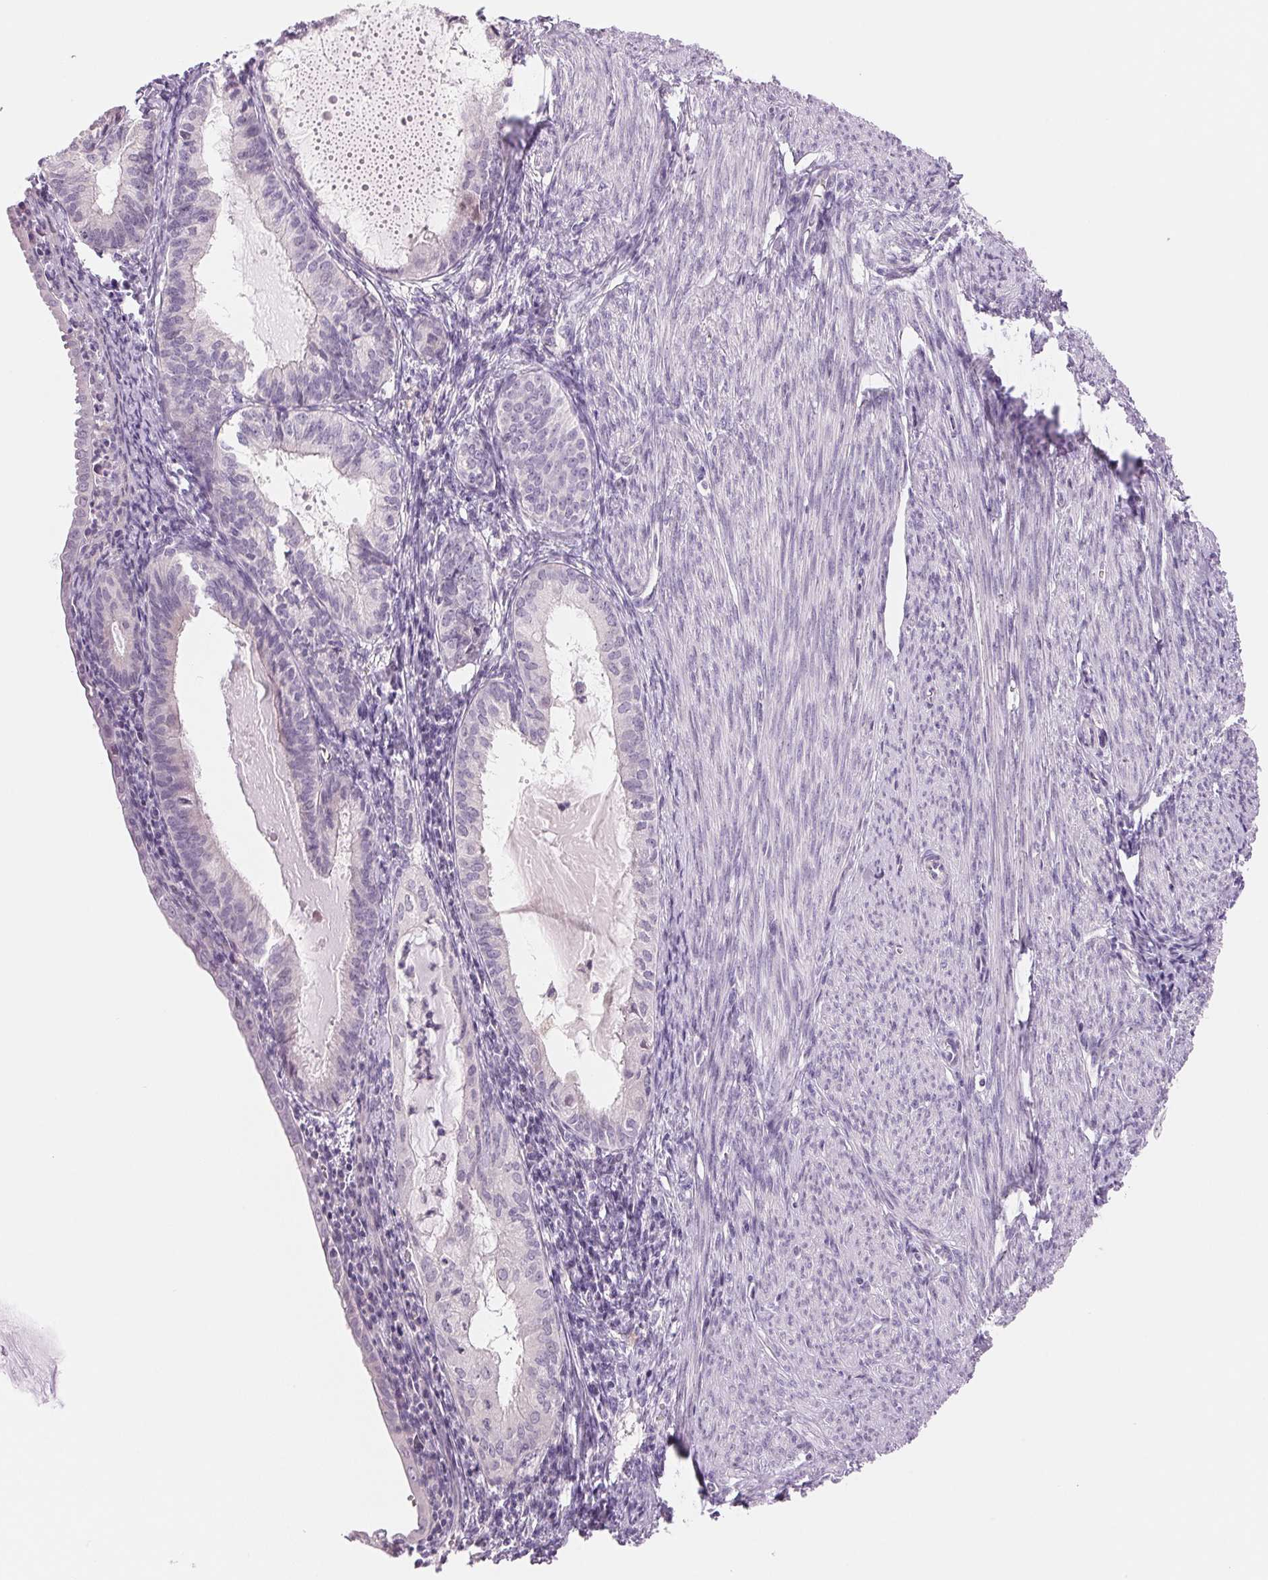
{"staining": {"intensity": "negative", "quantity": "none", "location": "none"}, "tissue": "endometrial cancer", "cell_type": "Tumor cells", "image_type": "cancer", "snomed": [{"axis": "morphology", "description": "Carcinoma, NOS"}, {"axis": "topography", "description": "Endometrium"}], "caption": "Endometrial carcinoma stained for a protein using immunohistochemistry (IHC) reveals no positivity tumor cells.", "gene": "CCDC168", "patient": {"sex": "female", "age": 62}}